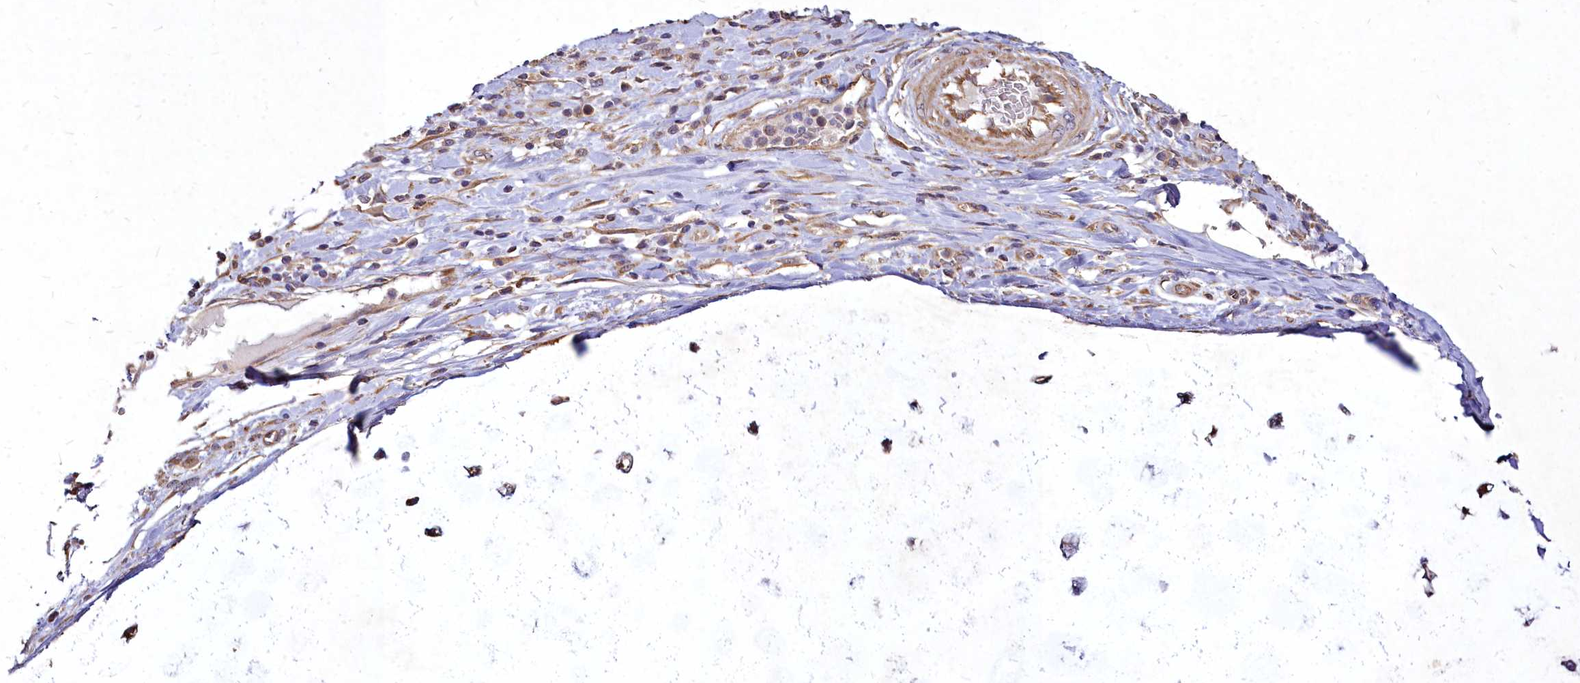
{"staining": {"intensity": "moderate", "quantity": ">75%", "location": "cytoplasmic/membranous"}, "tissue": "adipose tissue", "cell_type": "Adipocytes", "image_type": "normal", "snomed": [{"axis": "morphology", "description": "Normal tissue, NOS"}, {"axis": "morphology", "description": "Squamous cell carcinoma, NOS"}, {"axis": "topography", "description": "Bronchus"}, {"axis": "topography", "description": "Lung"}], "caption": "Immunohistochemical staining of benign human adipose tissue demonstrates >75% levels of moderate cytoplasmic/membranous protein staining in approximately >75% of adipocytes.", "gene": "SKA1", "patient": {"sex": "male", "age": 64}}